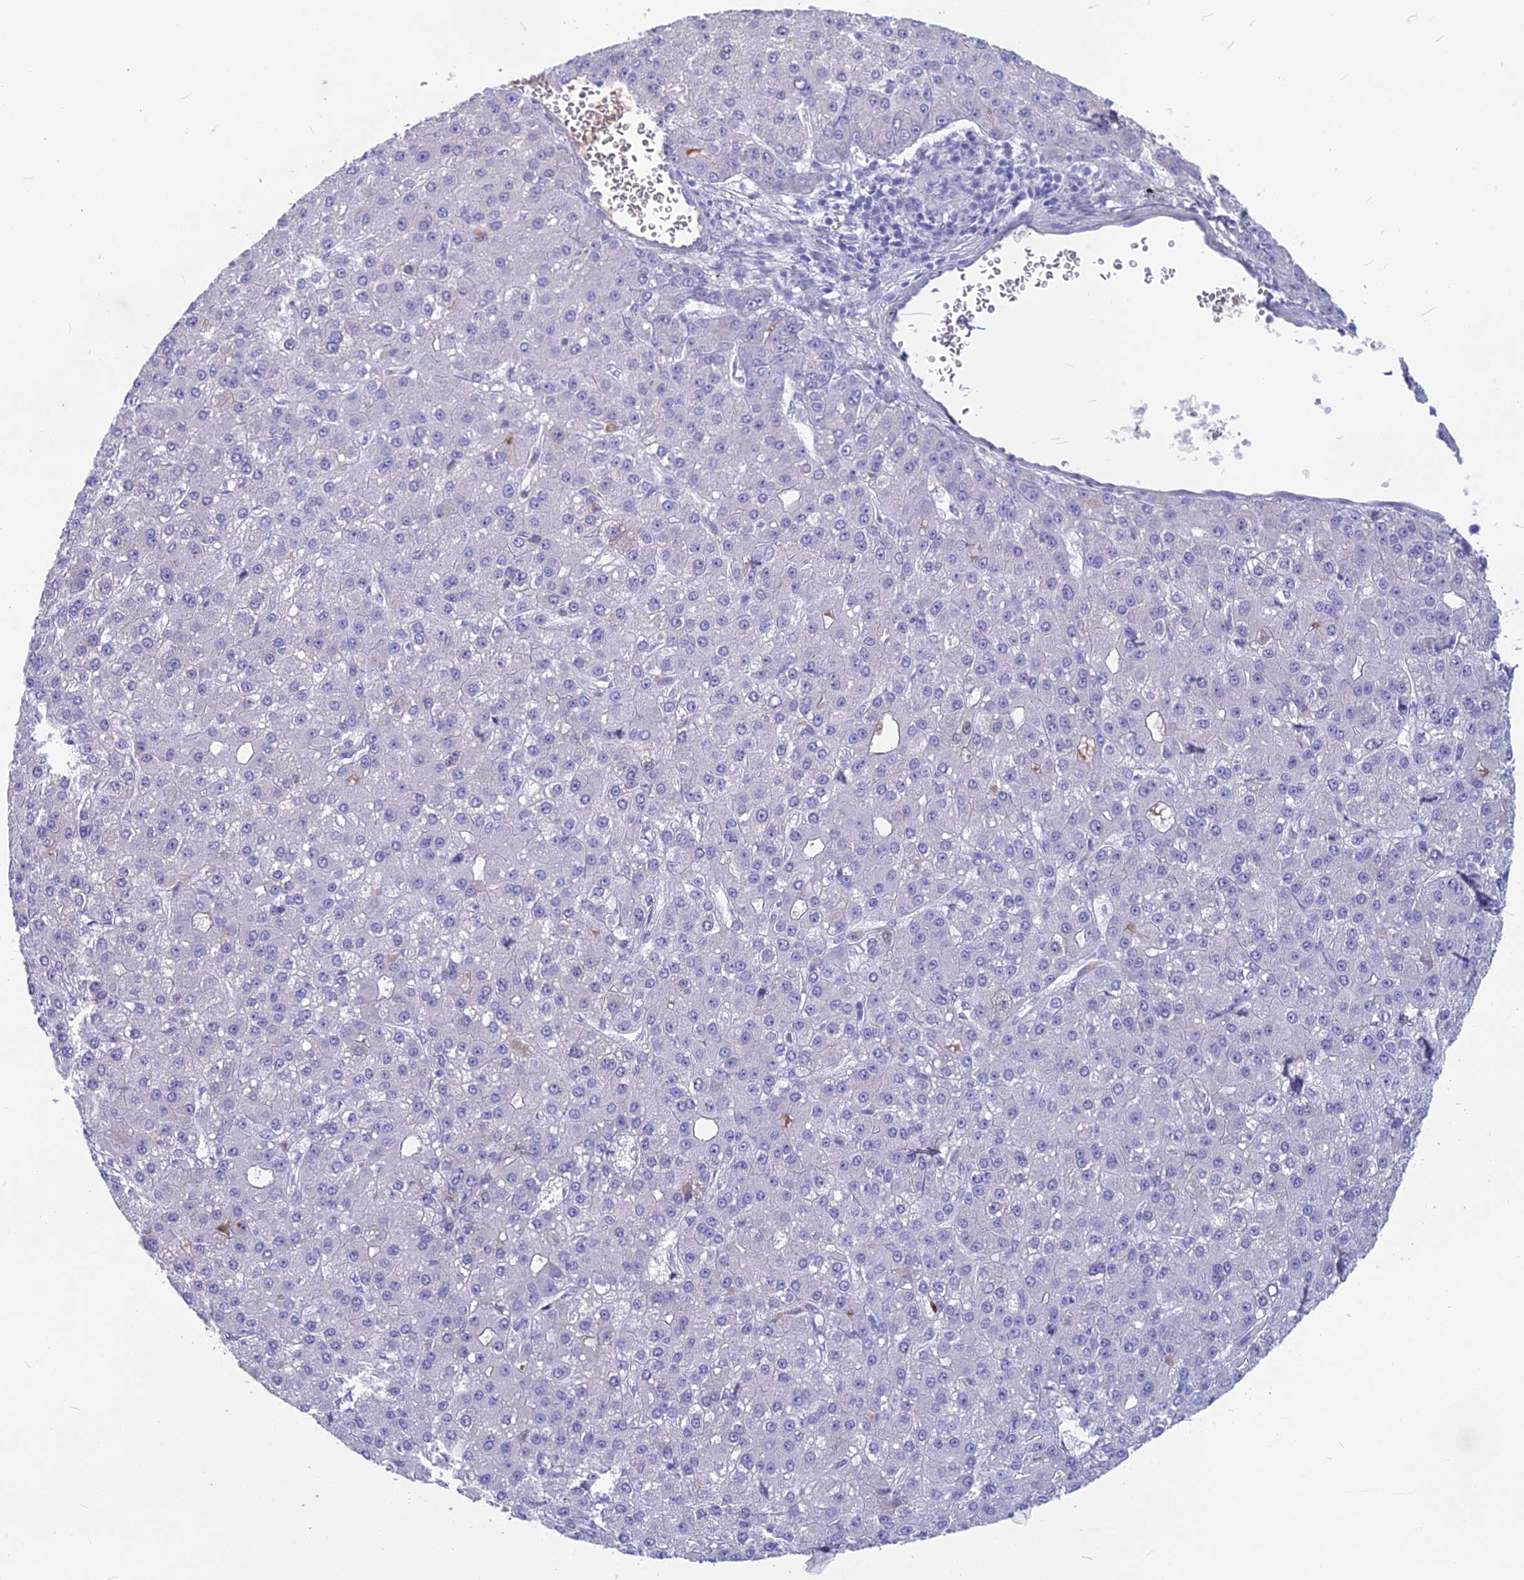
{"staining": {"intensity": "negative", "quantity": "none", "location": "none"}, "tissue": "liver cancer", "cell_type": "Tumor cells", "image_type": "cancer", "snomed": [{"axis": "morphology", "description": "Carcinoma, Hepatocellular, NOS"}, {"axis": "topography", "description": "Liver"}], "caption": "High magnification brightfield microscopy of hepatocellular carcinoma (liver) stained with DAB (3,3'-diaminobenzidine) (brown) and counterstained with hematoxylin (blue): tumor cells show no significant expression.", "gene": "SNAP91", "patient": {"sex": "male", "age": 67}}